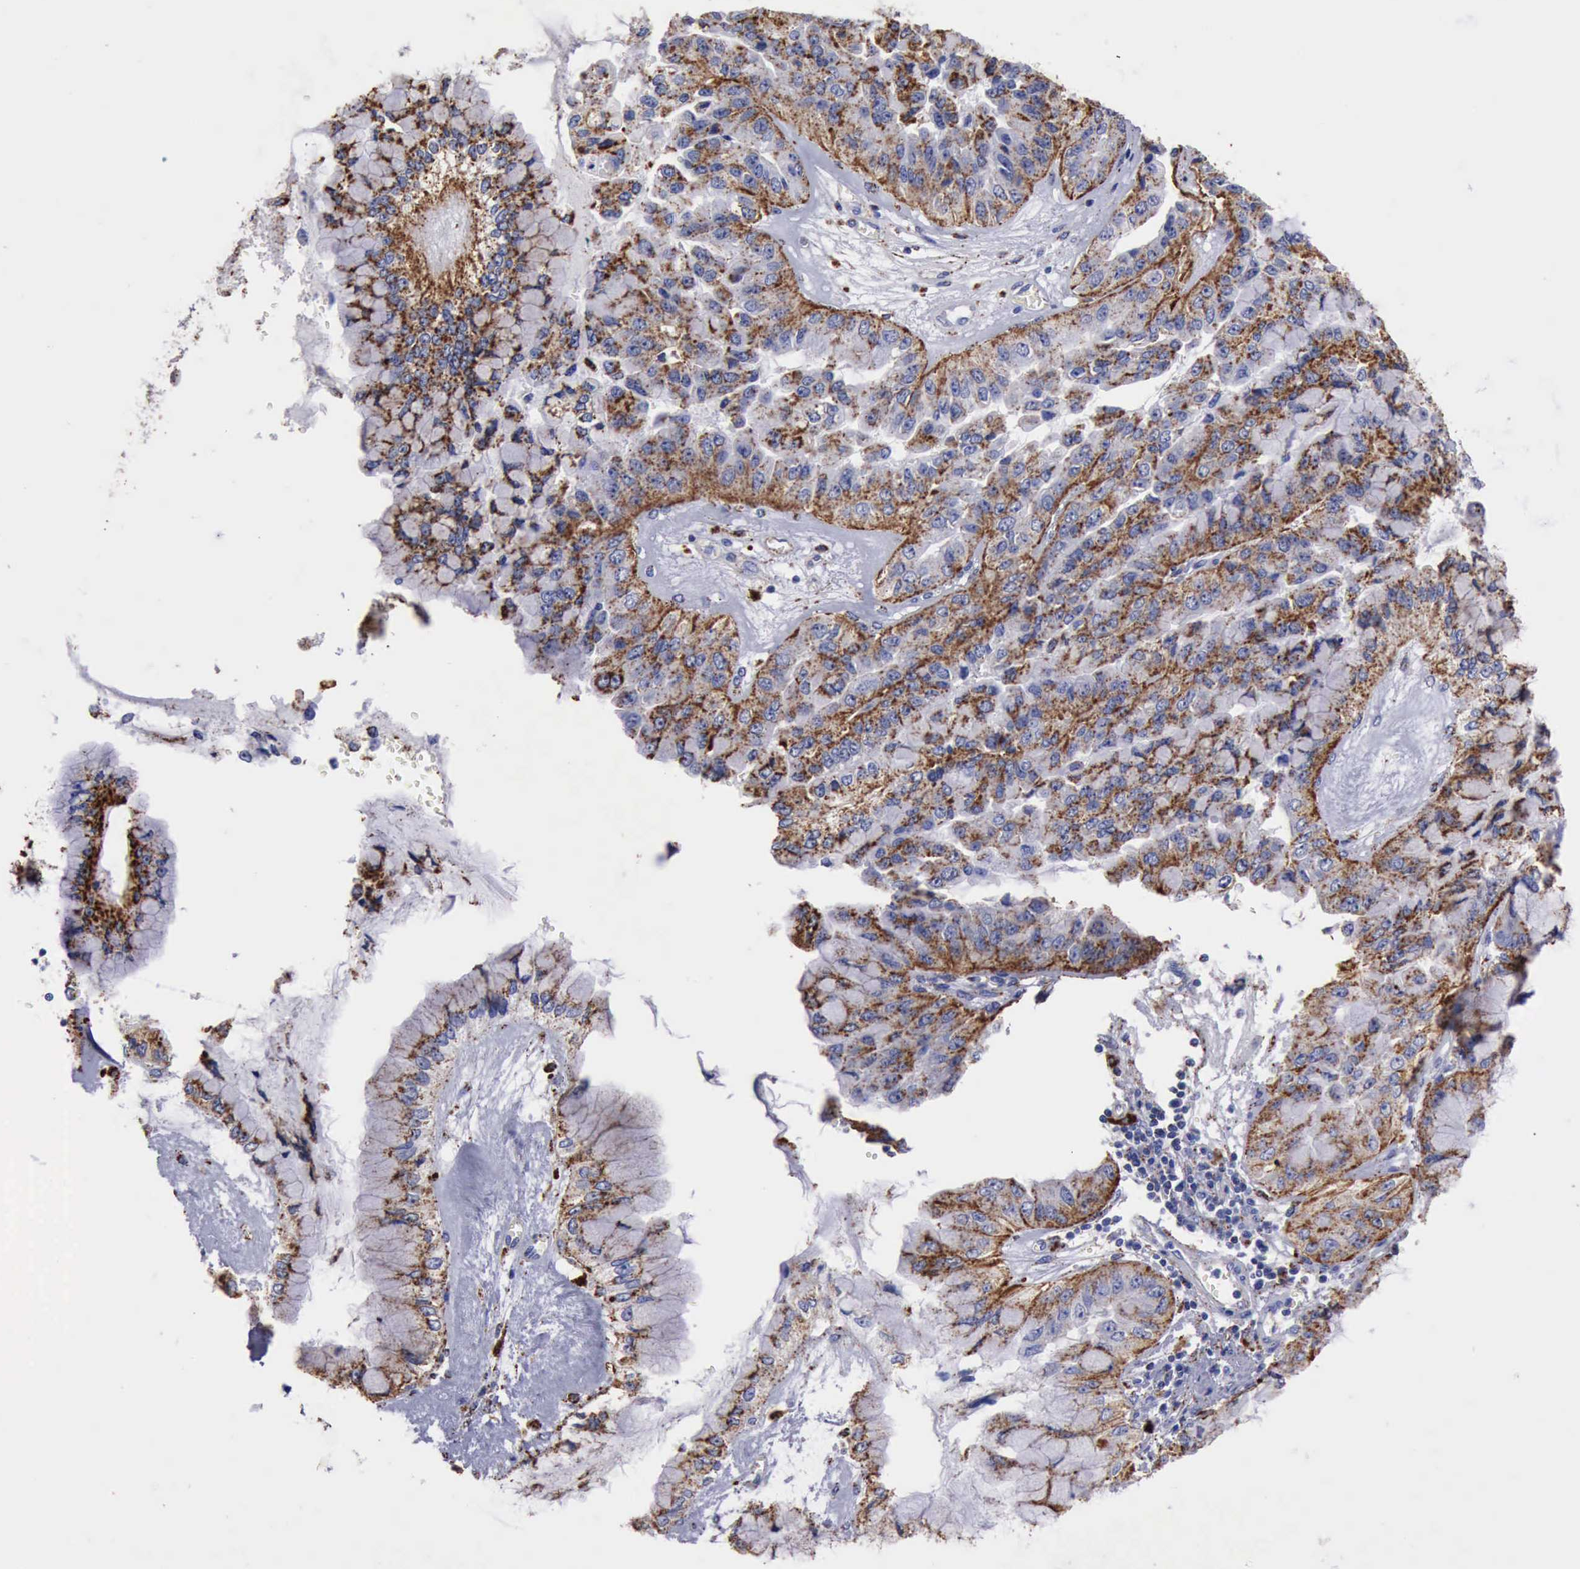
{"staining": {"intensity": "strong", "quantity": ">75%", "location": "cytoplasmic/membranous"}, "tissue": "liver cancer", "cell_type": "Tumor cells", "image_type": "cancer", "snomed": [{"axis": "morphology", "description": "Cholangiocarcinoma"}, {"axis": "topography", "description": "Liver"}], "caption": "A brown stain labels strong cytoplasmic/membranous staining of a protein in liver cancer tumor cells. The protein of interest is shown in brown color, while the nuclei are stained blue.", "gene": "CTSD", "patient": {"sex": "female", "age": 79}}